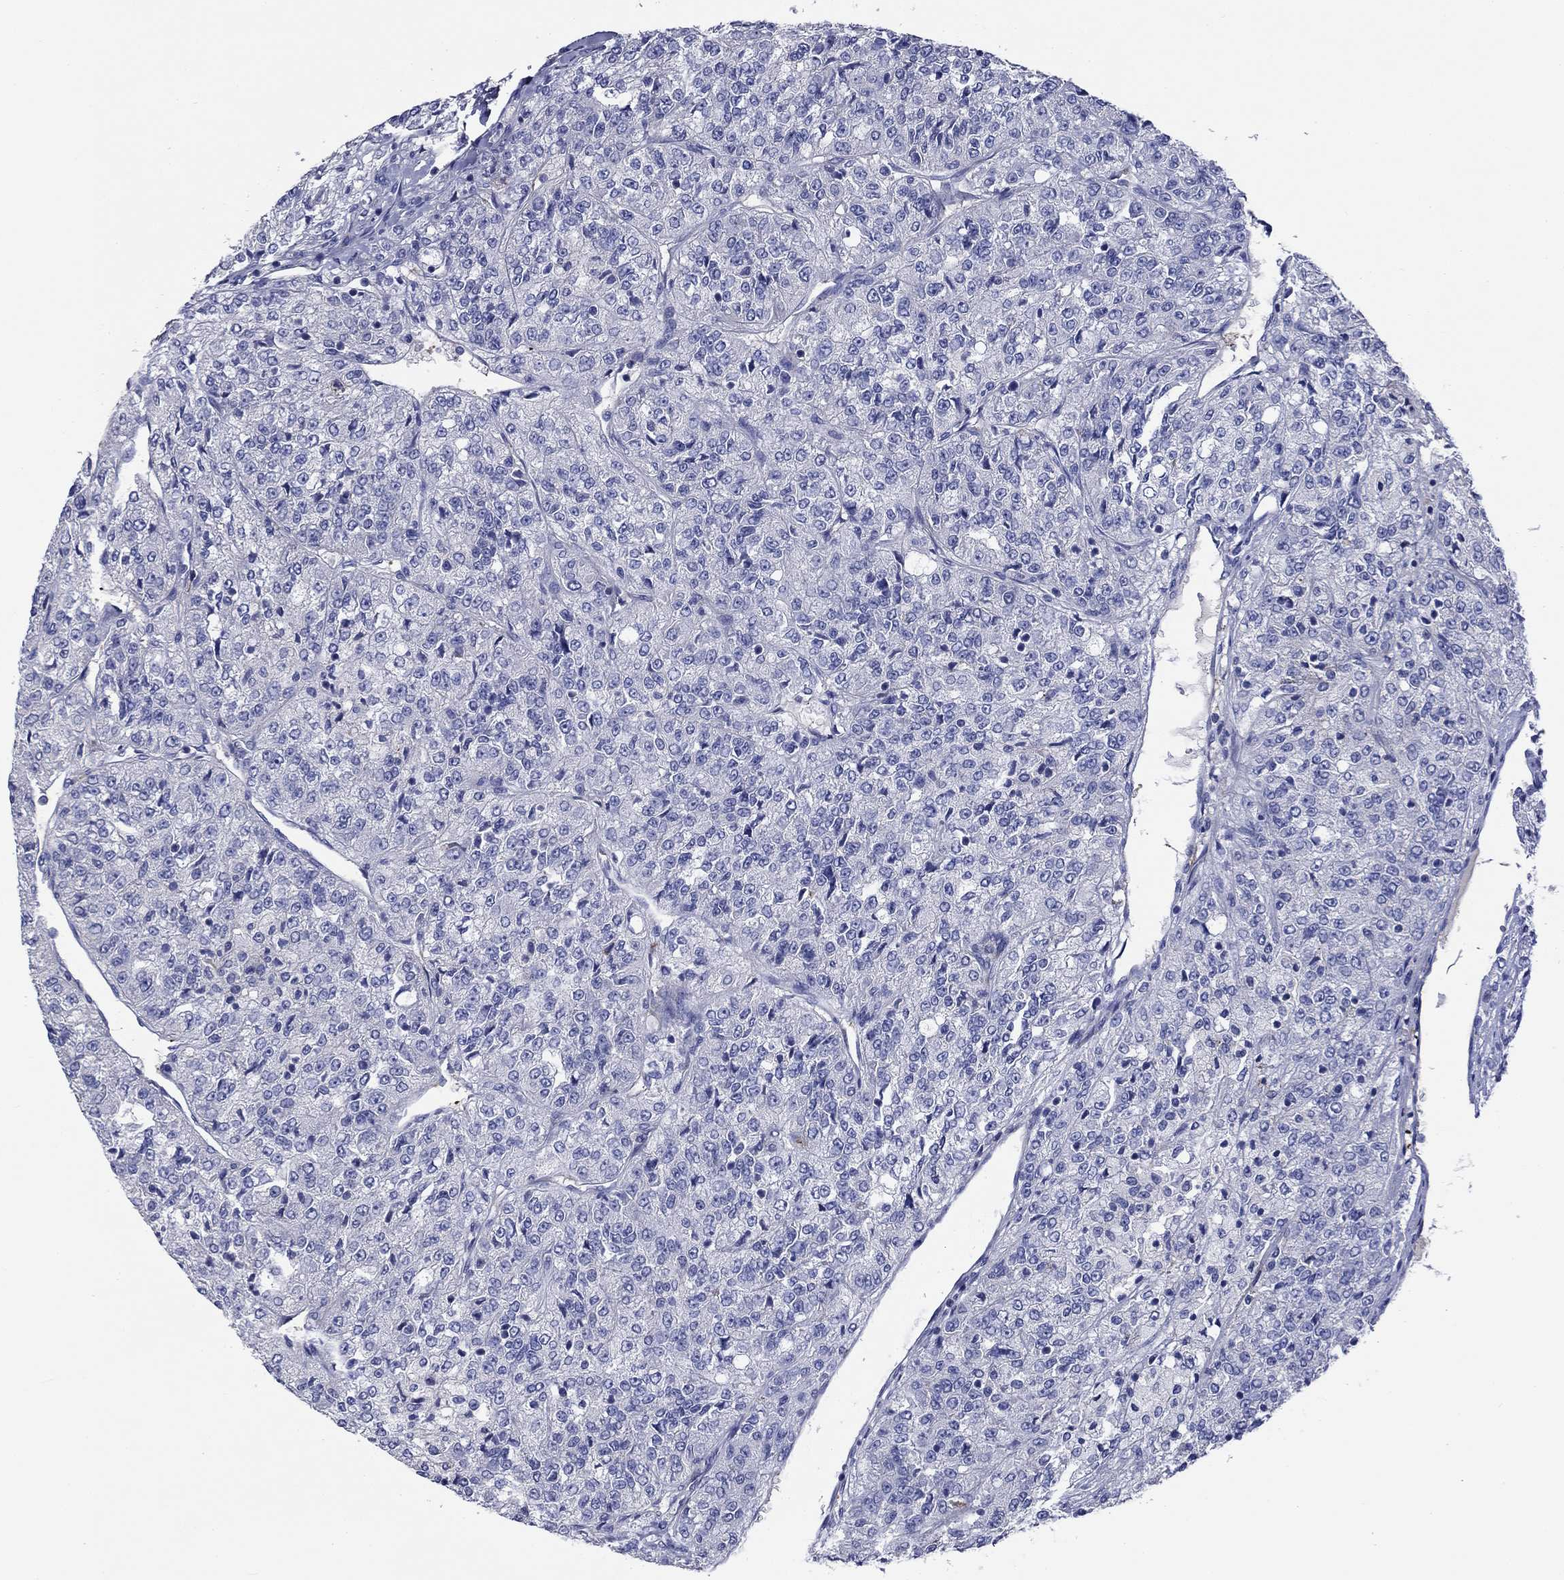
{"staining": {"intensity": "negative", "quantity": "none", "location": "none"}, "tissue": "renal cancer", "cell_type": "Tumor cells", "image_type": "cancer", "snomed": [{"axis": "morphology", "description": "Adenocarcinoma, NOS"}, {"axis": "topography", "description": "Kidney"}], "caption": "Immunohistochemical staining of human renal adenocarcinoma demonstrates no significant expression in tumor cells.", "gene": "CNDP1", "patient": {"sex": "female", "age": 63}}